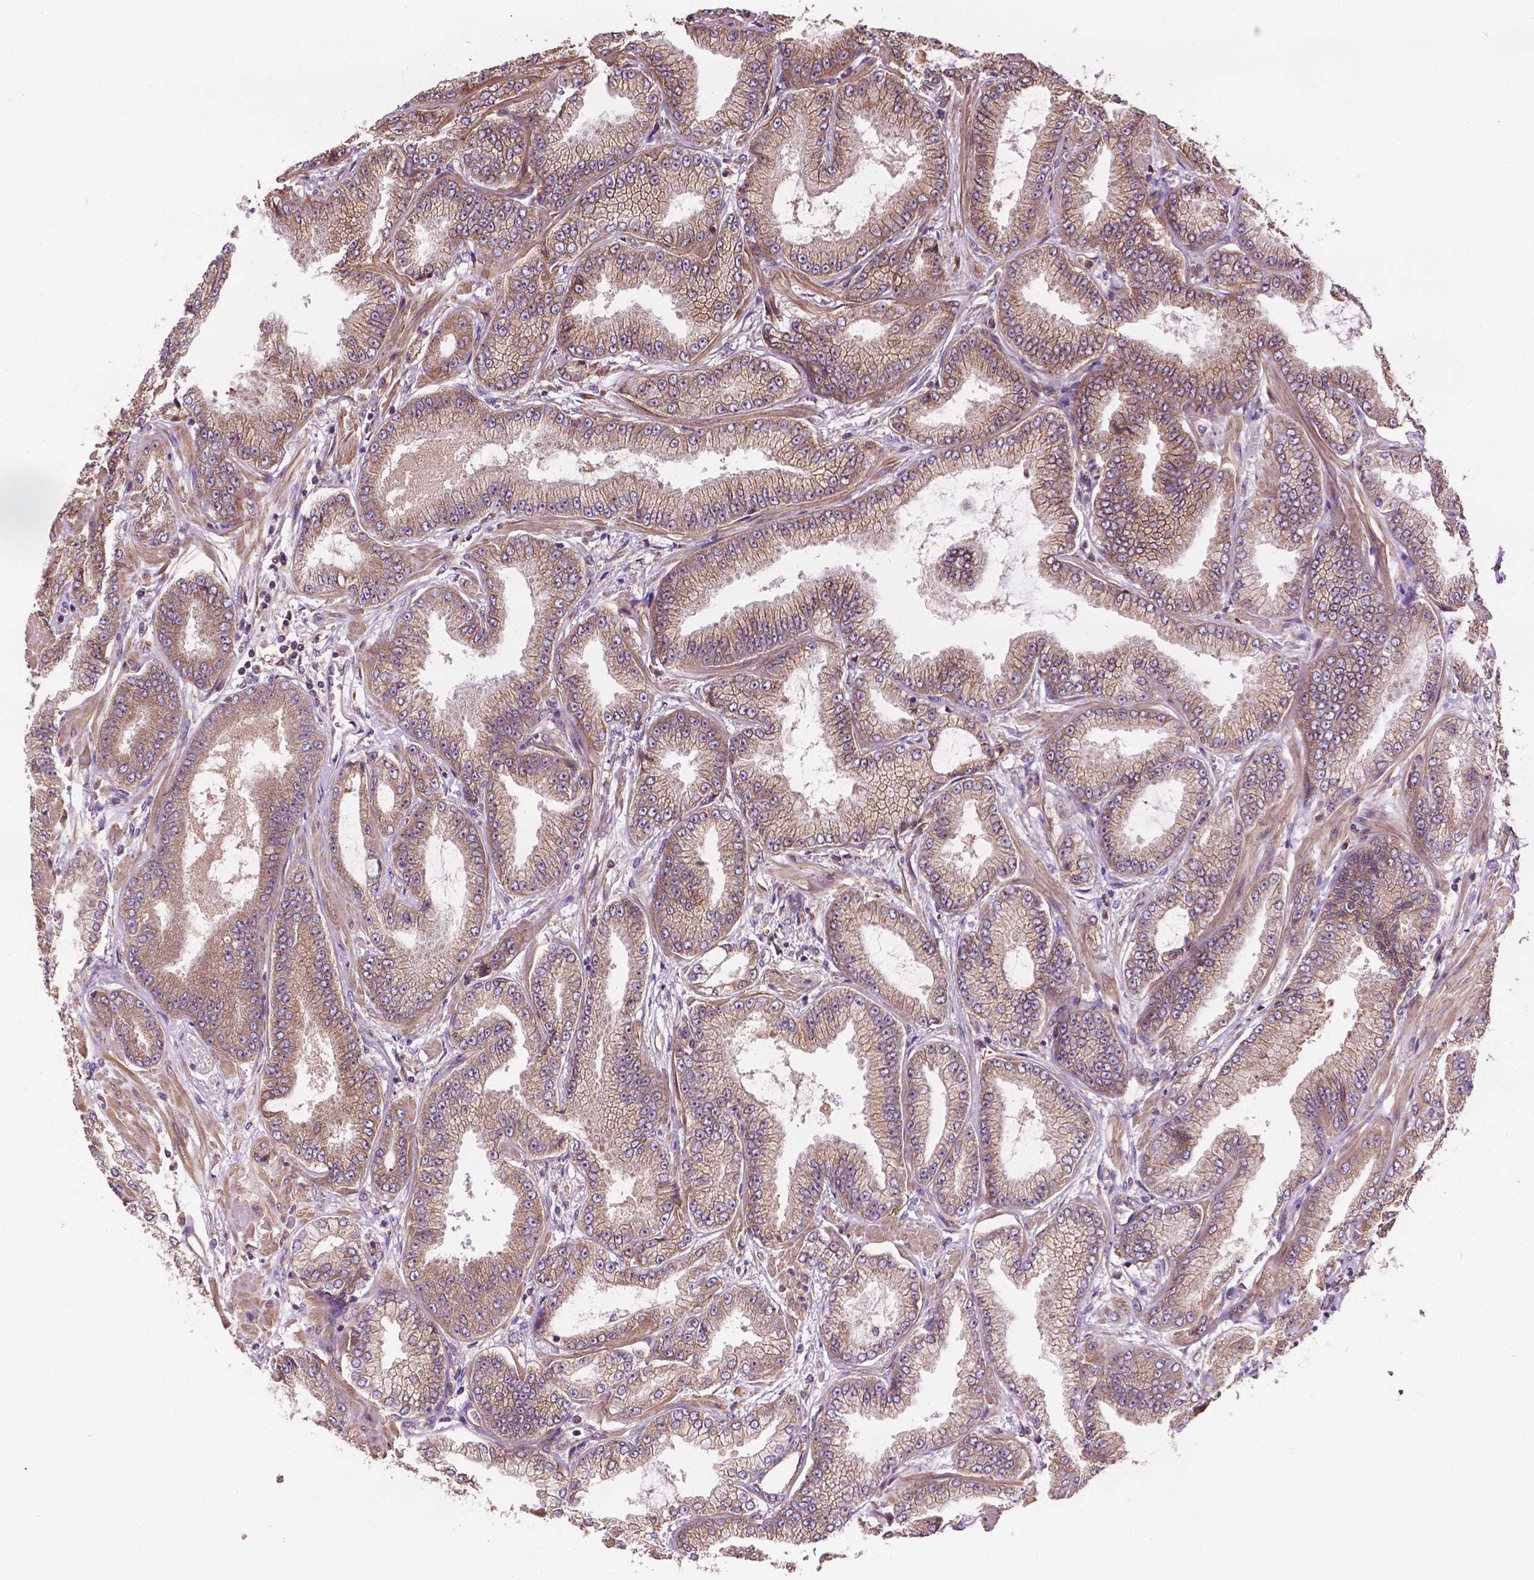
{"staining": {"intensity": "weak", "quantity": ">75%", "location": "cytoplasmic/membranous"}, "tissue": "prostate cancer", "cell_type": "Tumor cells", "image_type": "cancer", "snomed": [{"axis": "morphology", "description": "Adenocarcinoma, Low grade"}, {"axis": "topography", "description": "Prostate"}], "caption": "A histopathology image showing weak cytoplasmic/membranous positivity in about >75% of tumor cells in prostate cancer, as visualized by brown immunohistochemical staining.", "gene": "CCDC71L", "patient": {"sex": "male", "age": 55}}